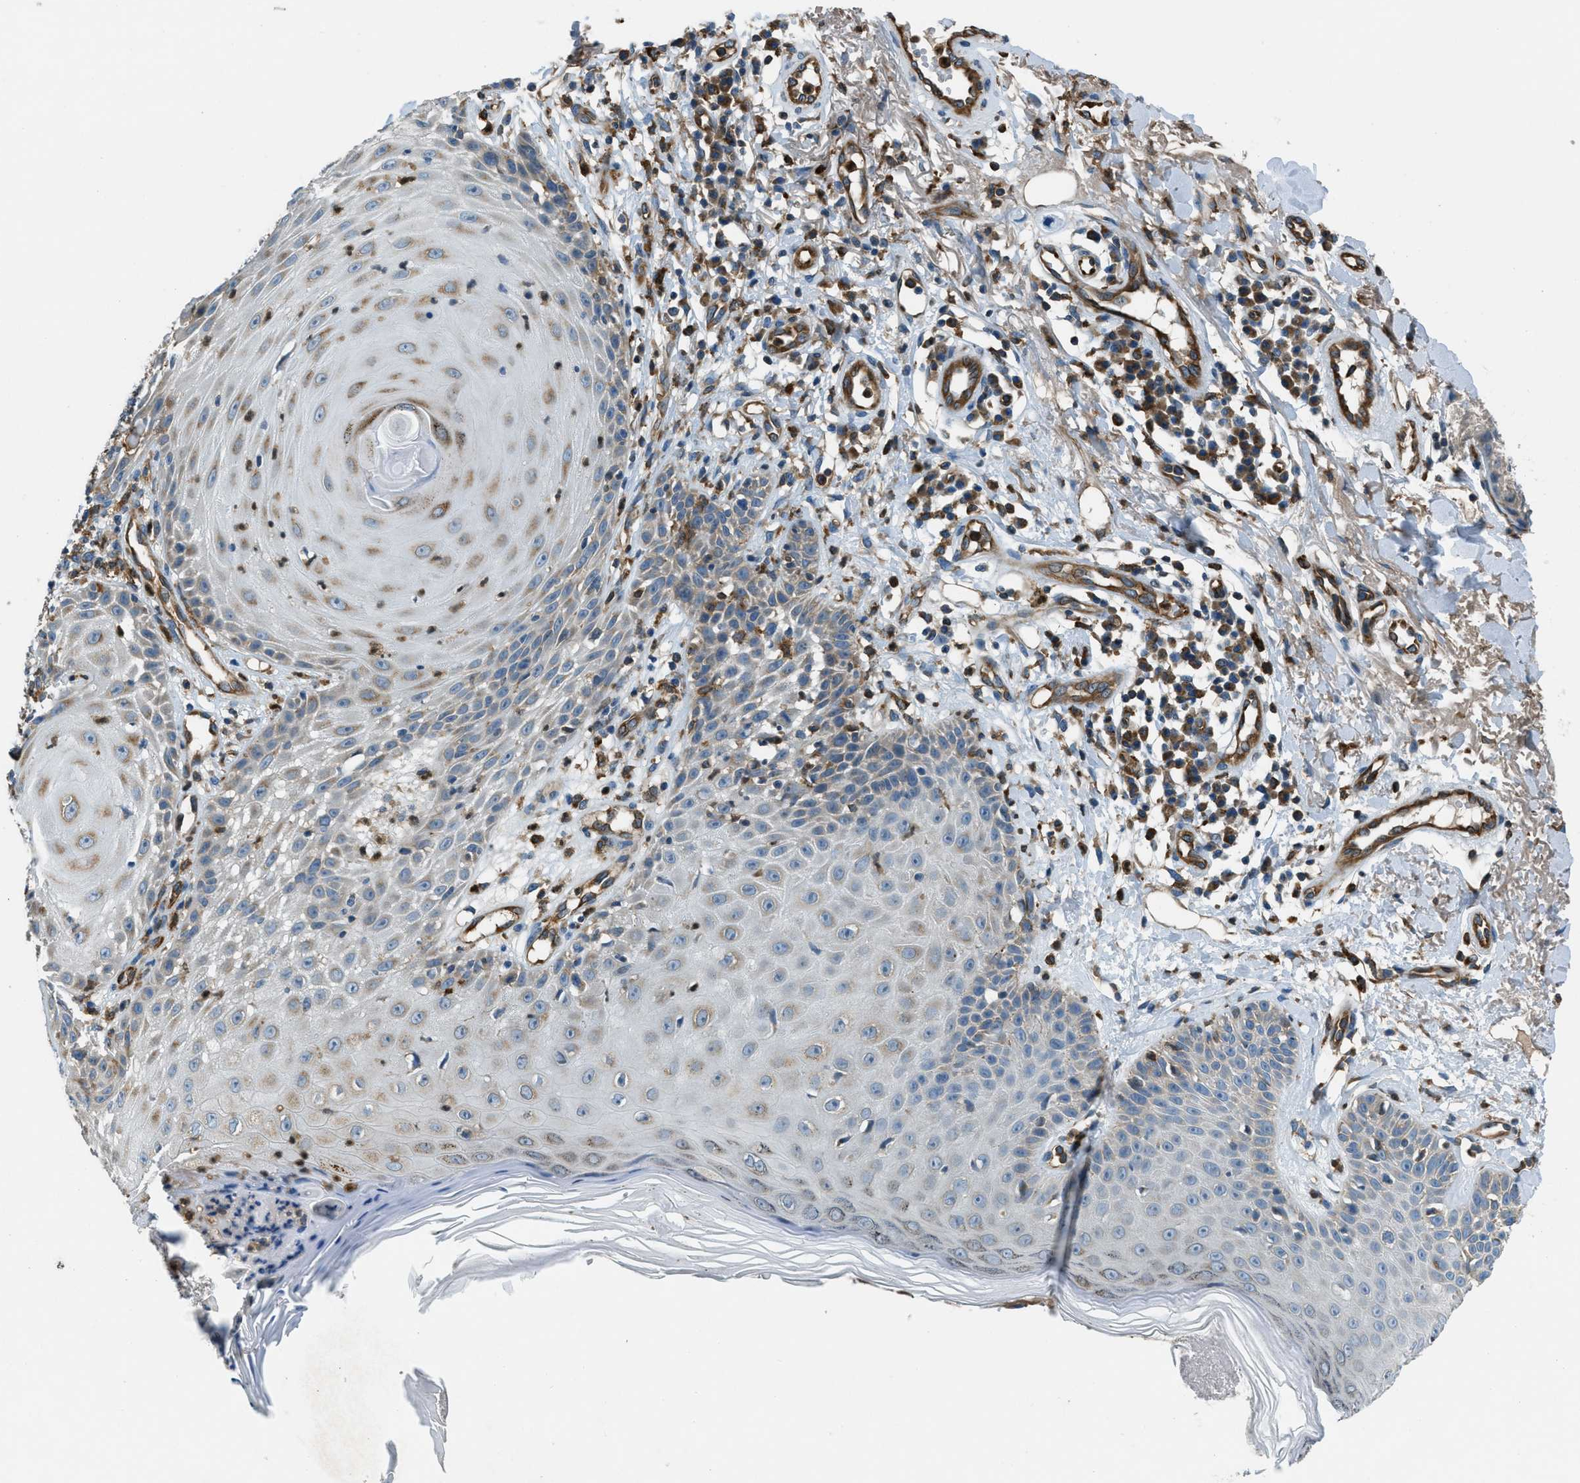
{"staining": {"intensity": "weak", "quantity": "<25%", "location": "cytoplasmic/membranous"}, "tissue": "skin cancer", "cell_type": "Tumor cells", "image_type": "cancer", "snomed": [{"axis": "morphology", "description": "Normal tissue, NOS"}, {"axis": "morphology", "description": "Basal cell carcinoma"}, {"axis": "topography", "description": "Skin"}], "caption": "The photomicrograph exhibits no significant staining in tumor cells of skin basal cell carcinoma. Brightfield microscopy of immunohistochemistry stained with DAB (brown) and hematoxylin (blue), captured at high magnification.", "gene": "GIMAP8", "patient": {"sex": "male", "age": 79}}